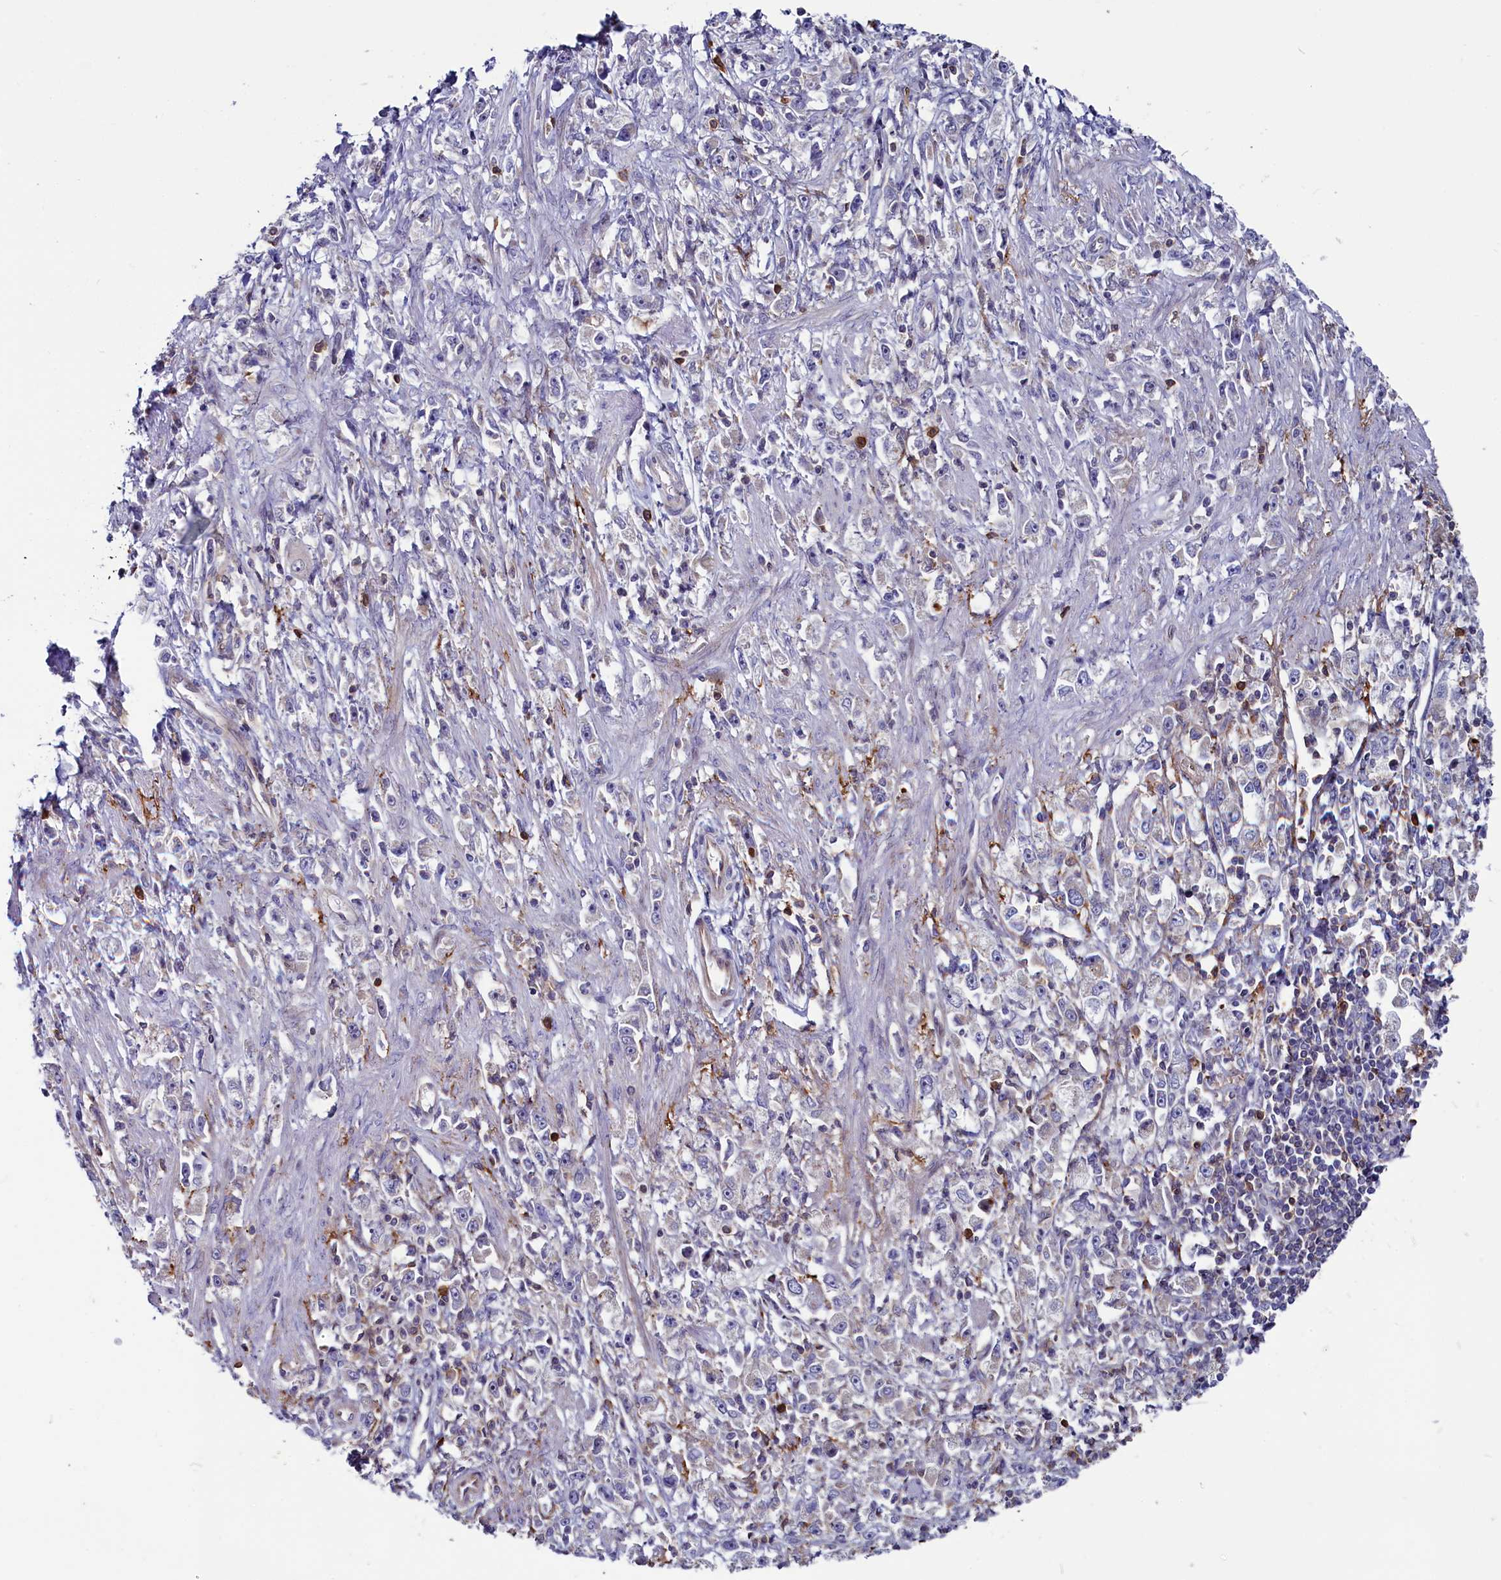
{"staining": {"intensity": "negative", "quantity": "none", "location": "none"}, "tissue": "stomach cancer", "cell_type": "Tumor cells", "image_type": "cancer", "snomed": [{"axis": "morphology", "description": "Adenocarcinoma, NOS"}, {"axis": "topography", "description": "Stomach"}], "caption": "There is no significant positivity in tumor cells of stomach adenocarcinoma.", "gene": "CIAPIN1", "patient": {"sex": "female", "age": 59}}